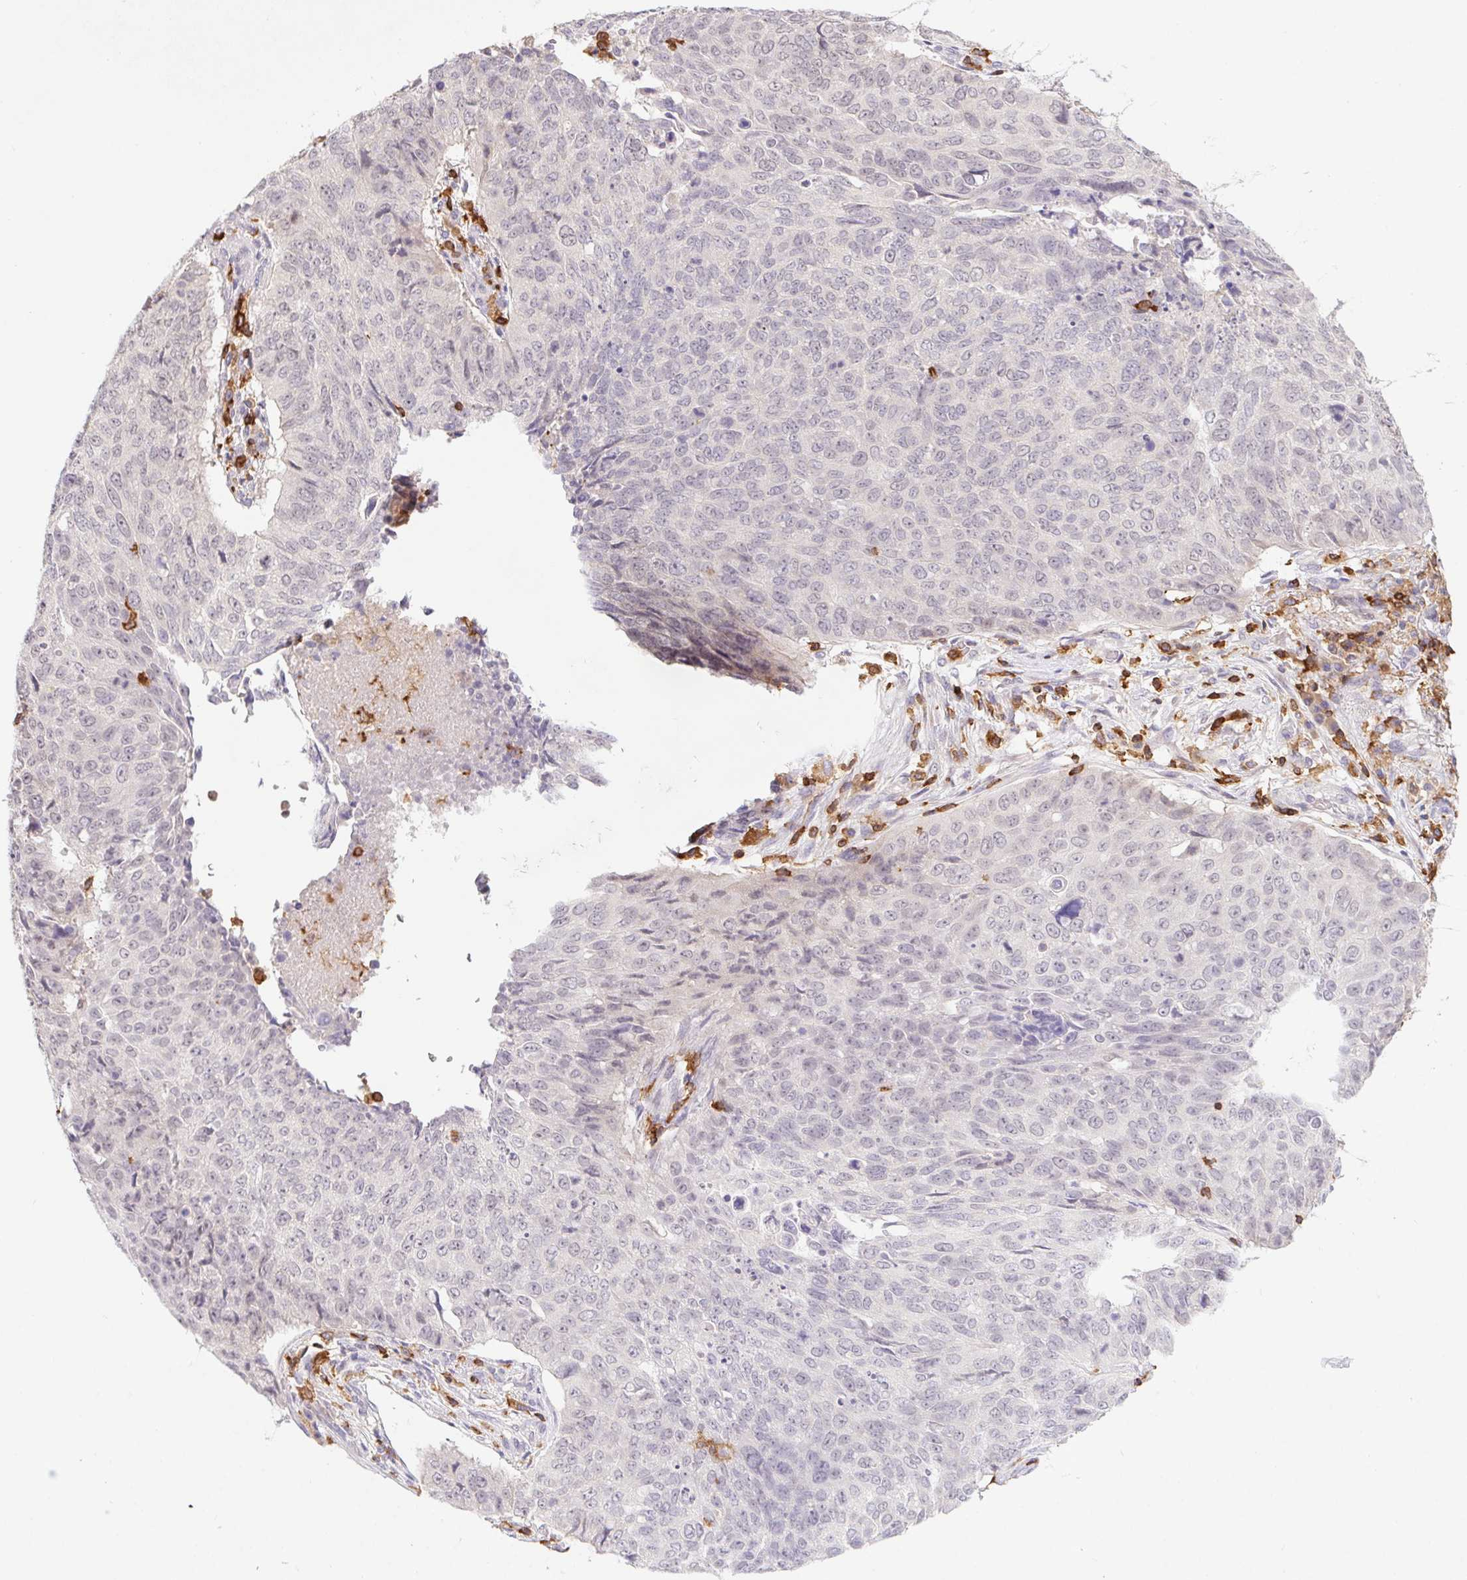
{"staining": {"intensity": "negative", "quantity": "none", "location": "none"}, "tissue": "lung cancer", "cell_type": "Tumor cells", "image_type": "cancer", "snomed": [{"axis": "morphology", "description": "Normal tissue, NOS"}, {"axis": "morphology", "description": "Squamous cell carcinoma, NOS"}, {"axis": "topography", "description": "Bronchus"}, {"axis": "topography", "description": "Lung"}], "caption": "The histopathology image shows no significant staining in tumor cells of lung cancer. (DAB immunohistochemistry visualized using brightfield microscopy, high magnification).", "gene": "APBB1IP", "patient": {"sex": "male", "age": 64}}